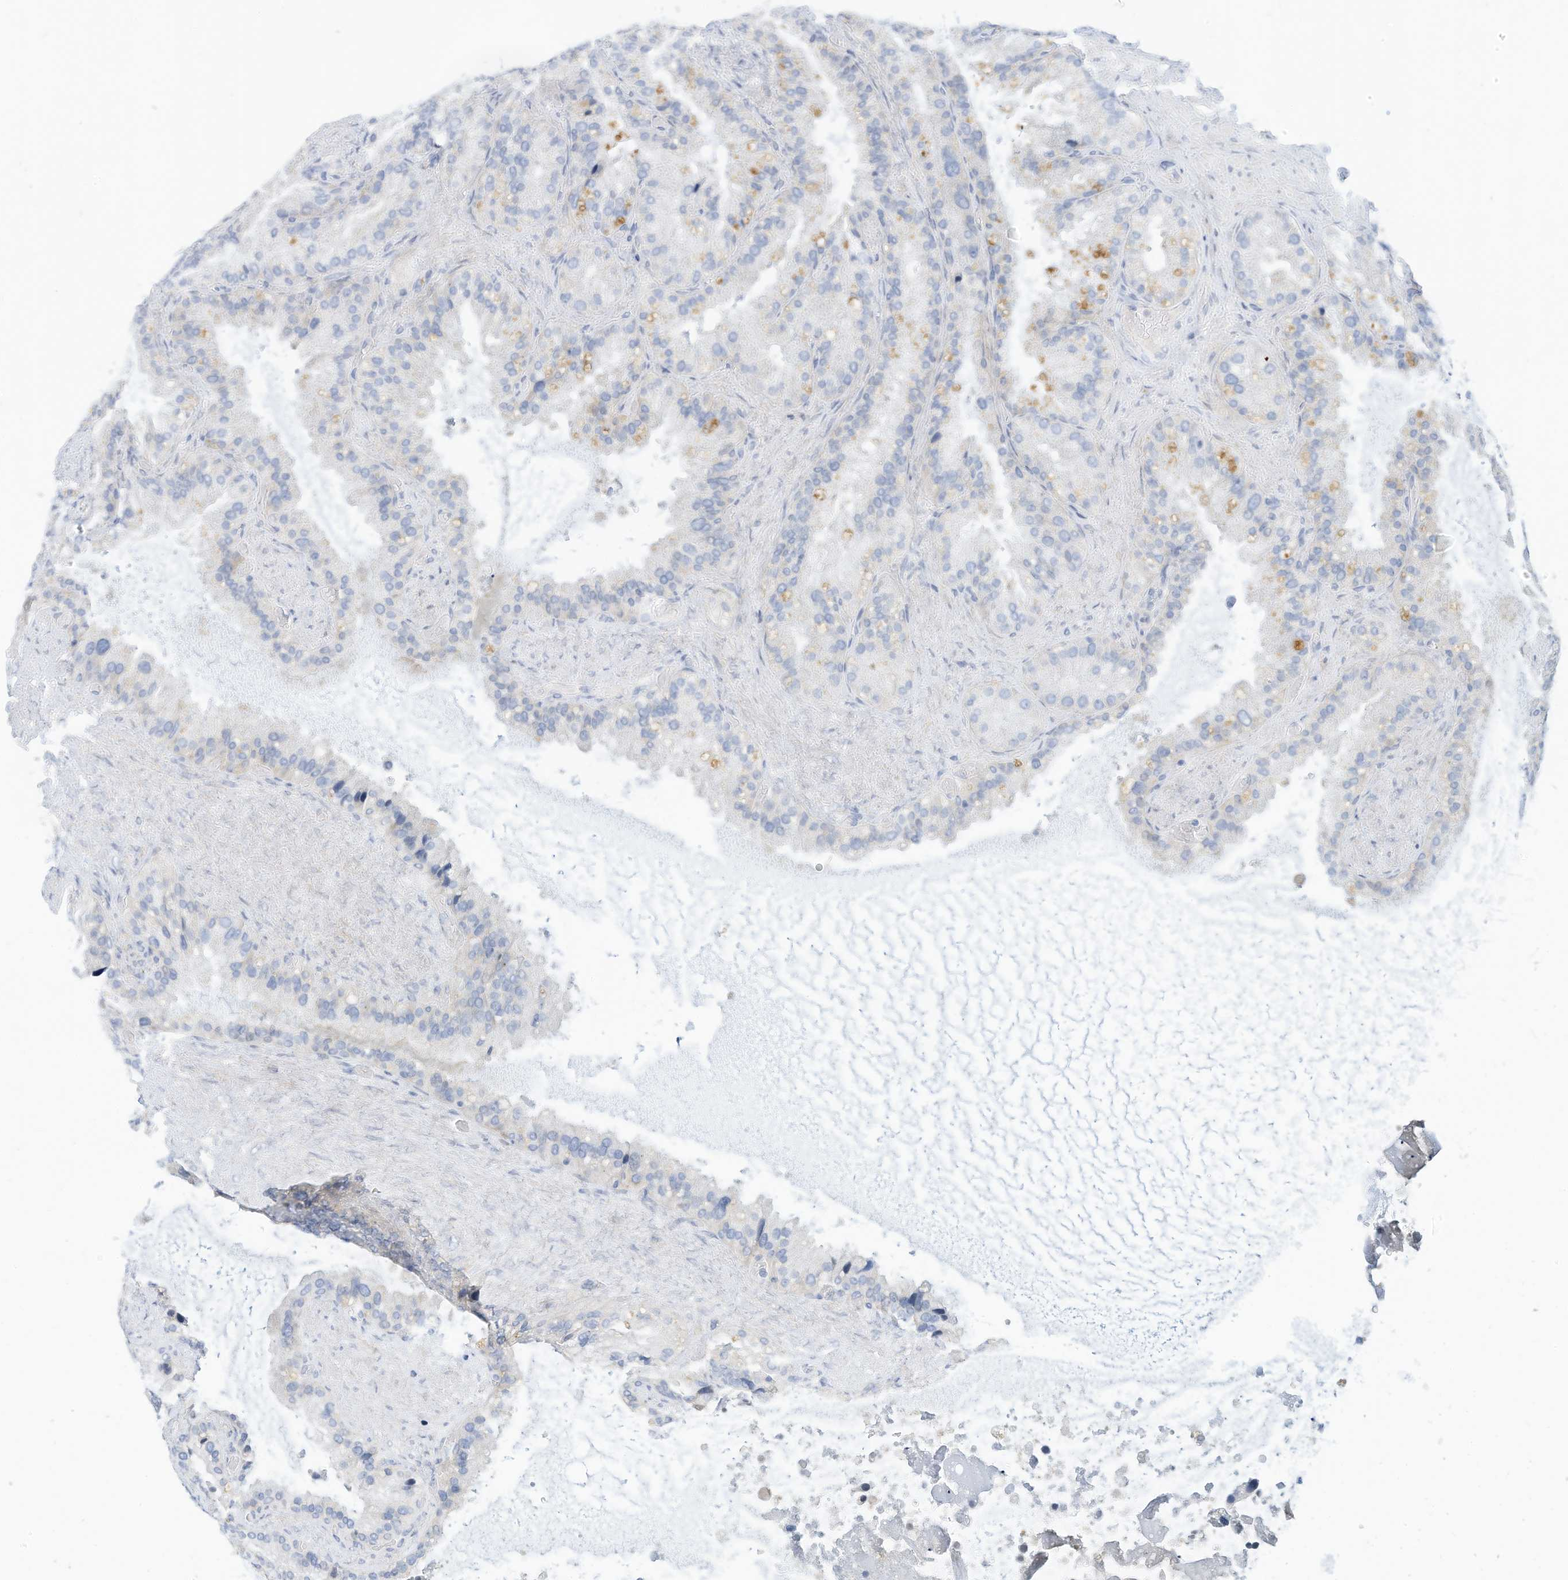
{"staining": {"intensity": "negative", "quantity": "none", "location": "none"}, "tissue": "seminal vesicle", "cell_type": "Glandular cells", "image_type": "normal", "snomed": [{"axis": "morphology", "description": "Normal tissue, NOS"}, {"axis": "topography", "description": "Prostate"}, {"axis": "topography", "description": "Seminal veicle"}], "caption": "This is an immunohistochemistry (IHC) micrograph of normal seminal vesicle. There is no expression in glandular cells.", "gene": "SPOCD1", "patient": {"sex": "male", "age": 68}}